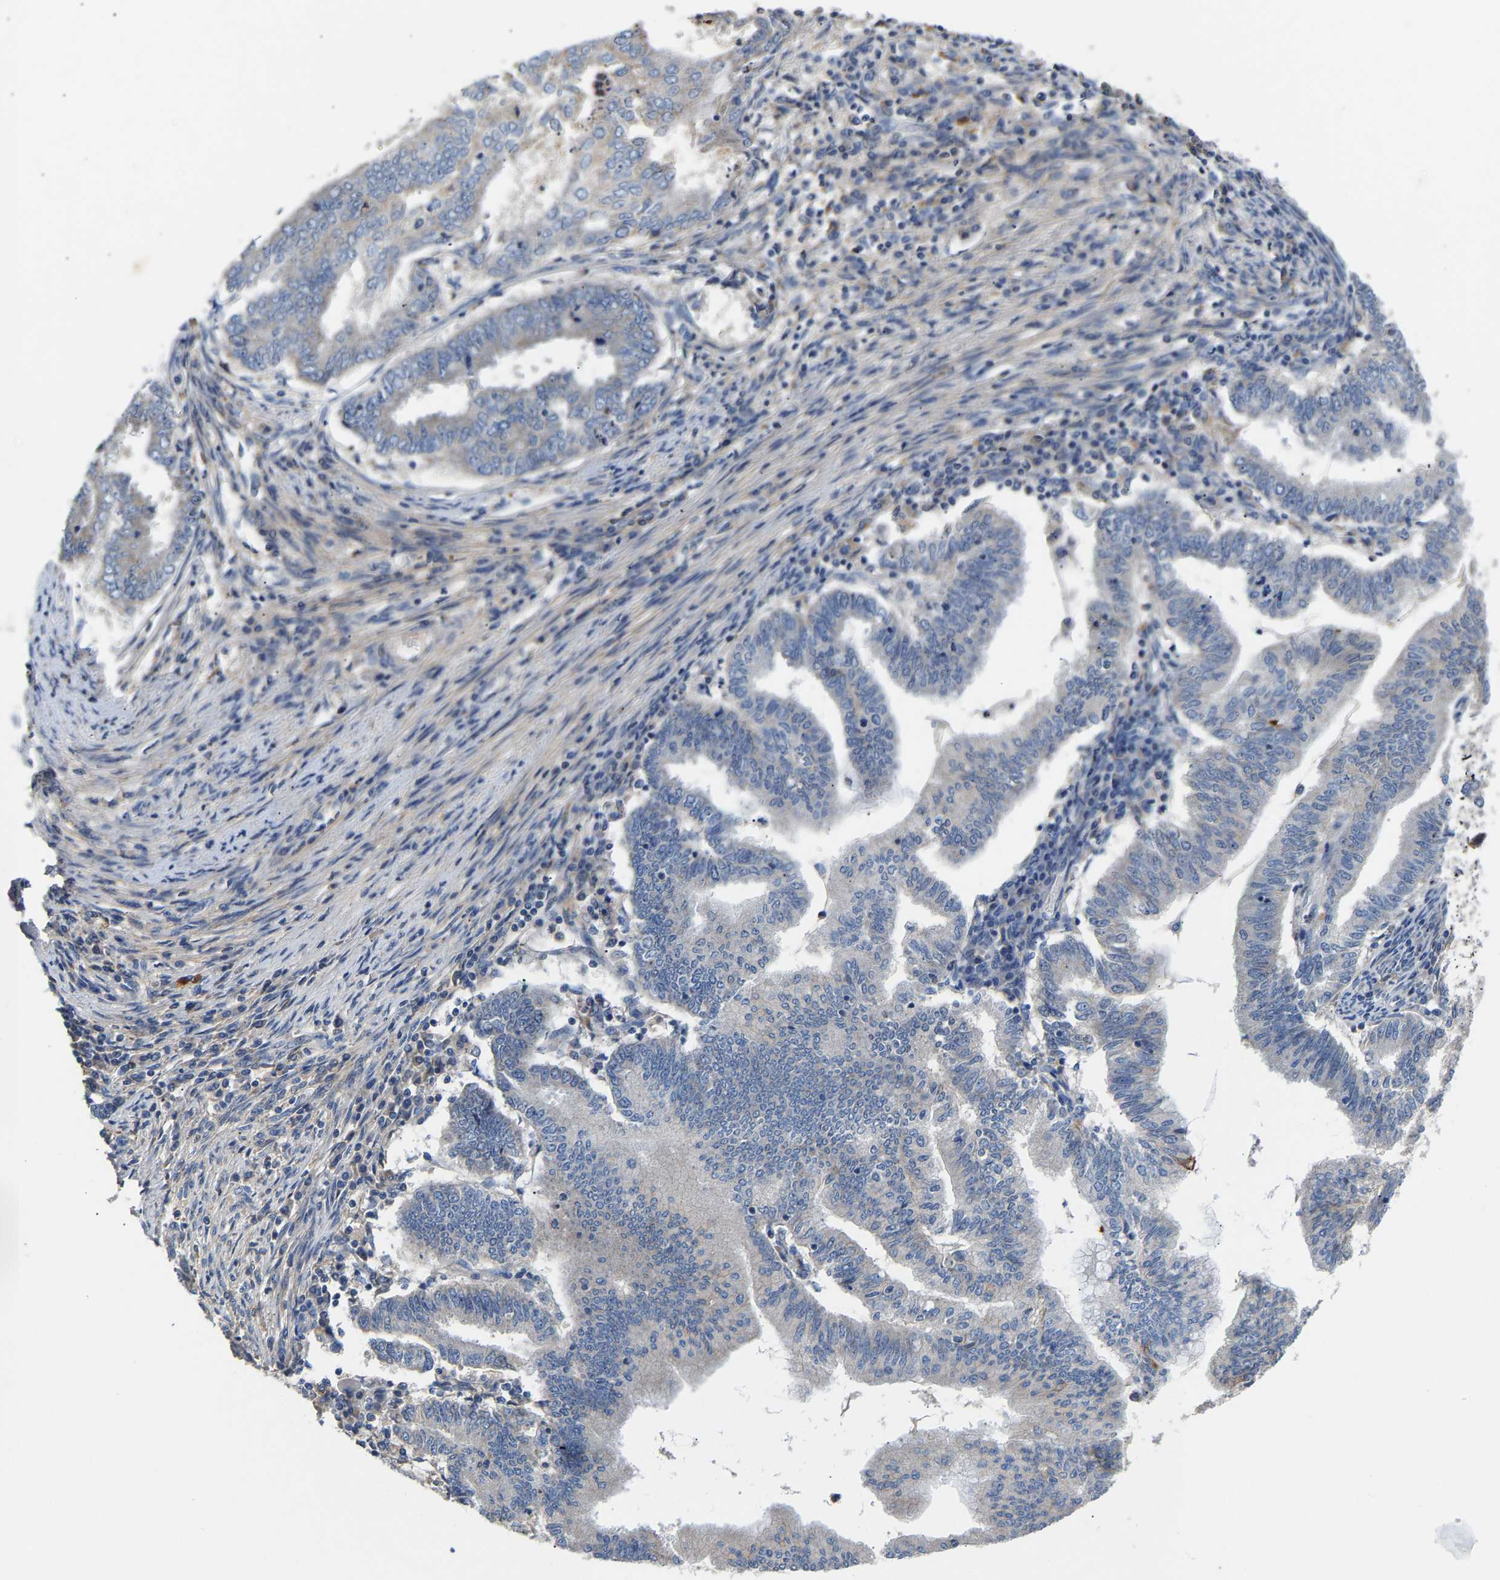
{"staining": {"intensity": "negative", "quantity": "none", "location": "none"}, "tissue": "endometrial cancer", "cell_type": "Tumor cells", "image_type": "cancer", "snomed": [{"axis": "morphology", "description": "Polyp, NOS"}, {"axis": "morphology", "description": "Adenocarcinoma, NOS"}, {"axis": "morphology", "description": "Adenoma, NOS"}, {"axis": "topography", "description": "Endometrium"}], "caption": "Immunohistochemistry image of human endometrial cancer stained for a protein (brown), which reveals no expression in tumor cells. (DAB (3,3'-diaminobenzidine) immunohistochemistry visualized using brightfield microscopy, high magnification).", "gene": "CCDC171", "patient": {"sex": "female", "age": 79}}